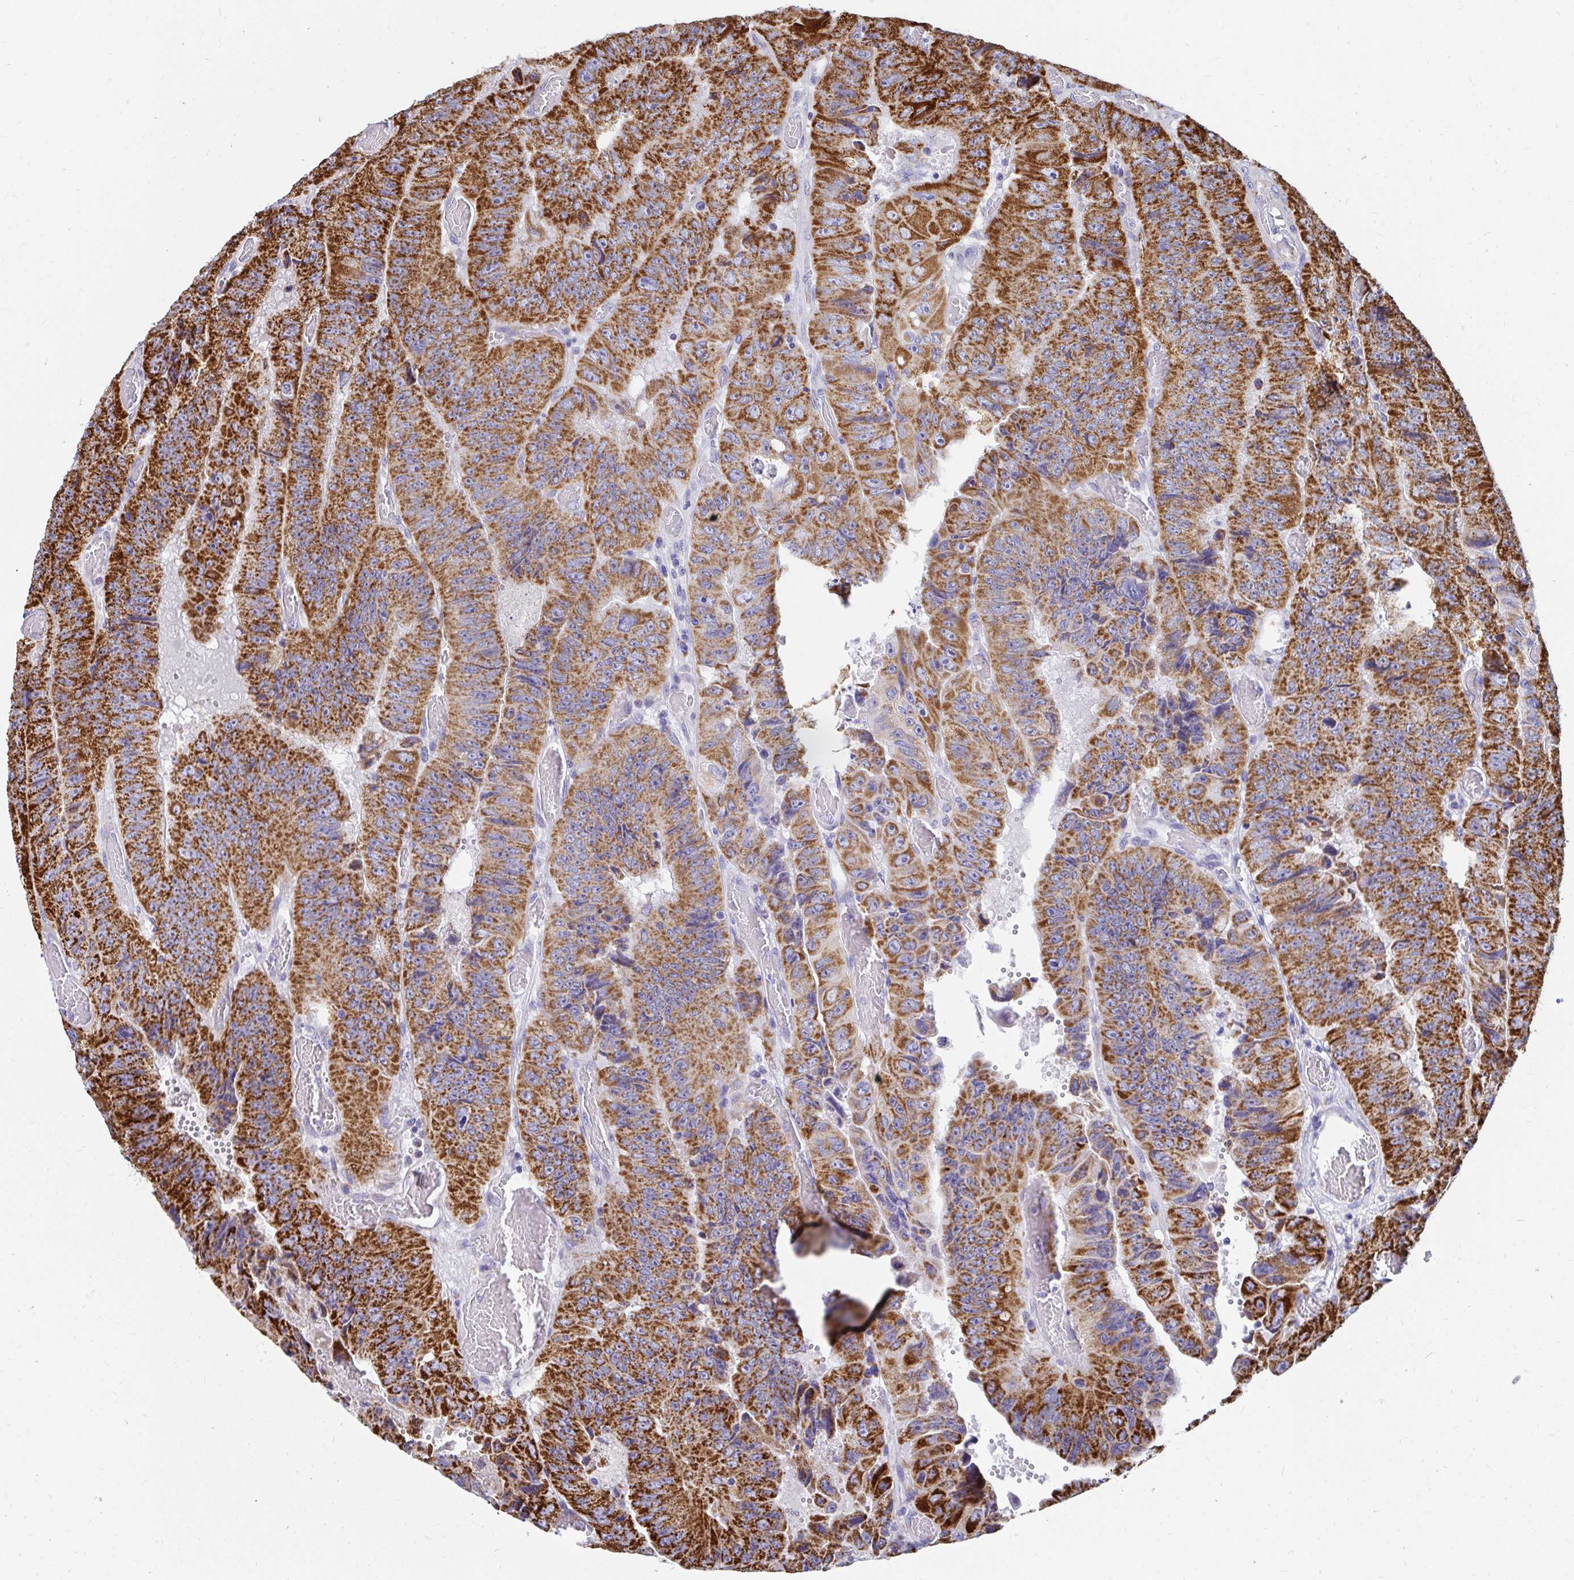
{"staining": {"intensity": "strong", "quantity": ">75%", "location": "cytoplasmic/membranous"}, "tissue": "colorectal cancer", "cell_type": "Tumor cells", "image_type": "cancer", "snomed": [{"axis": "morphology", "description": "Adenocarcinoma, NOS"}, {"axis": "topography", "description": "Colon"}], "caption": "The photomicrograph shows a brown stain indicating the presence of a protein in the cytoplasmic/membranous of tumor cells in colorectal cancer.", "gene": "EXOC5", "patient": {"sex": "female", "age": 84}}